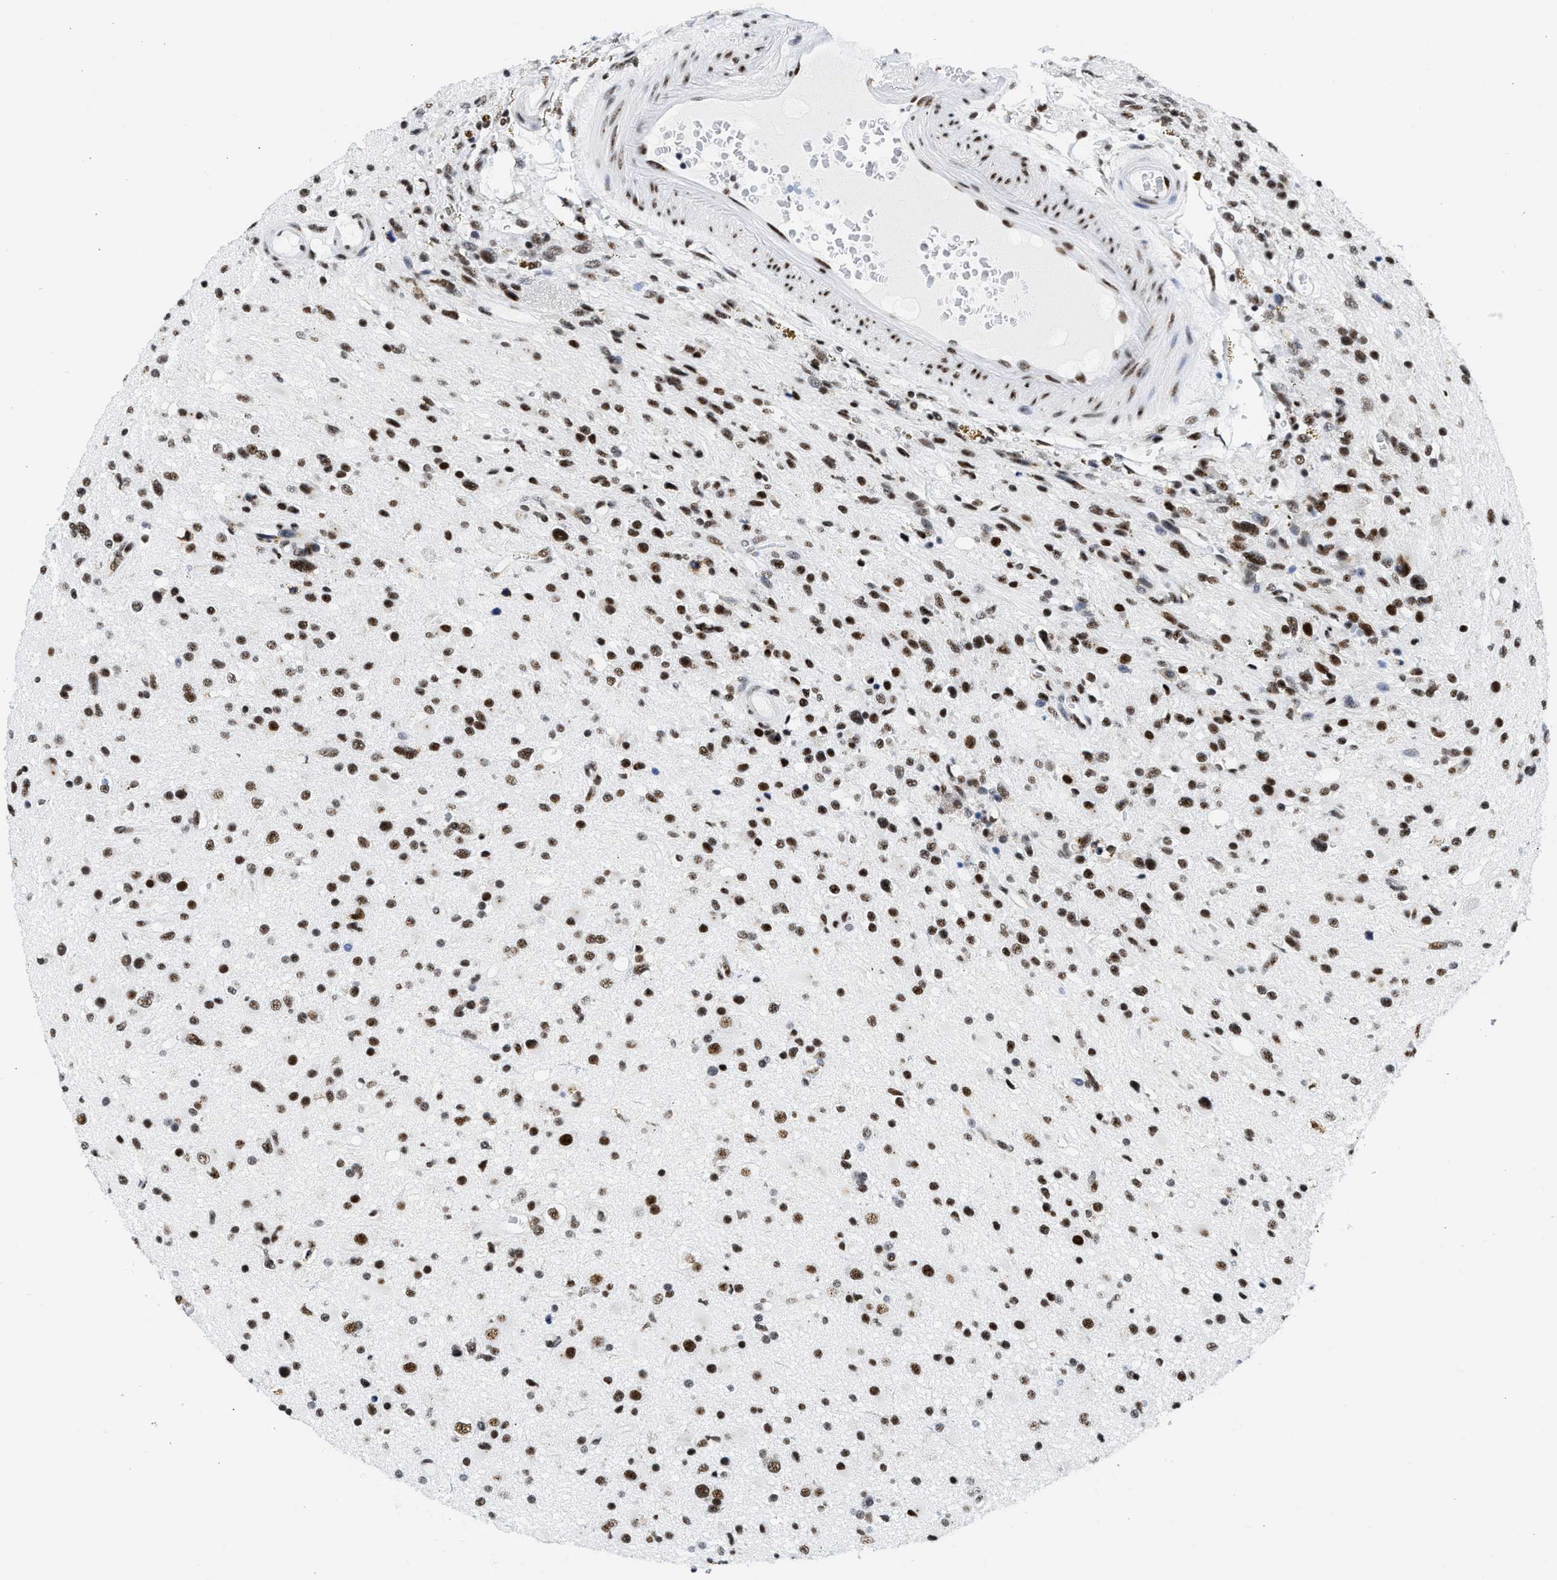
{"staining": {"intensity": "strong", "quantity": ">75%", "location": "nuclear"}, "tissue": "glioma", "cell_type": "Tumor cells", "image_type": "cancer", "snomed": [{"axis": "morphology", "description": "Glioma, malignant, High grade"}, {"axis": "topography", "description": "Brain"}], "caption": "A micrograph of human high-grade glioma (malignant) stained for a protein shows strong nuclear brown staining in tumor cells. The protein of interest is shown in brown color, while the nuclei are stained blue.", "gene": "RBM8A", "patient": {"sex": "male", "age": 33}}